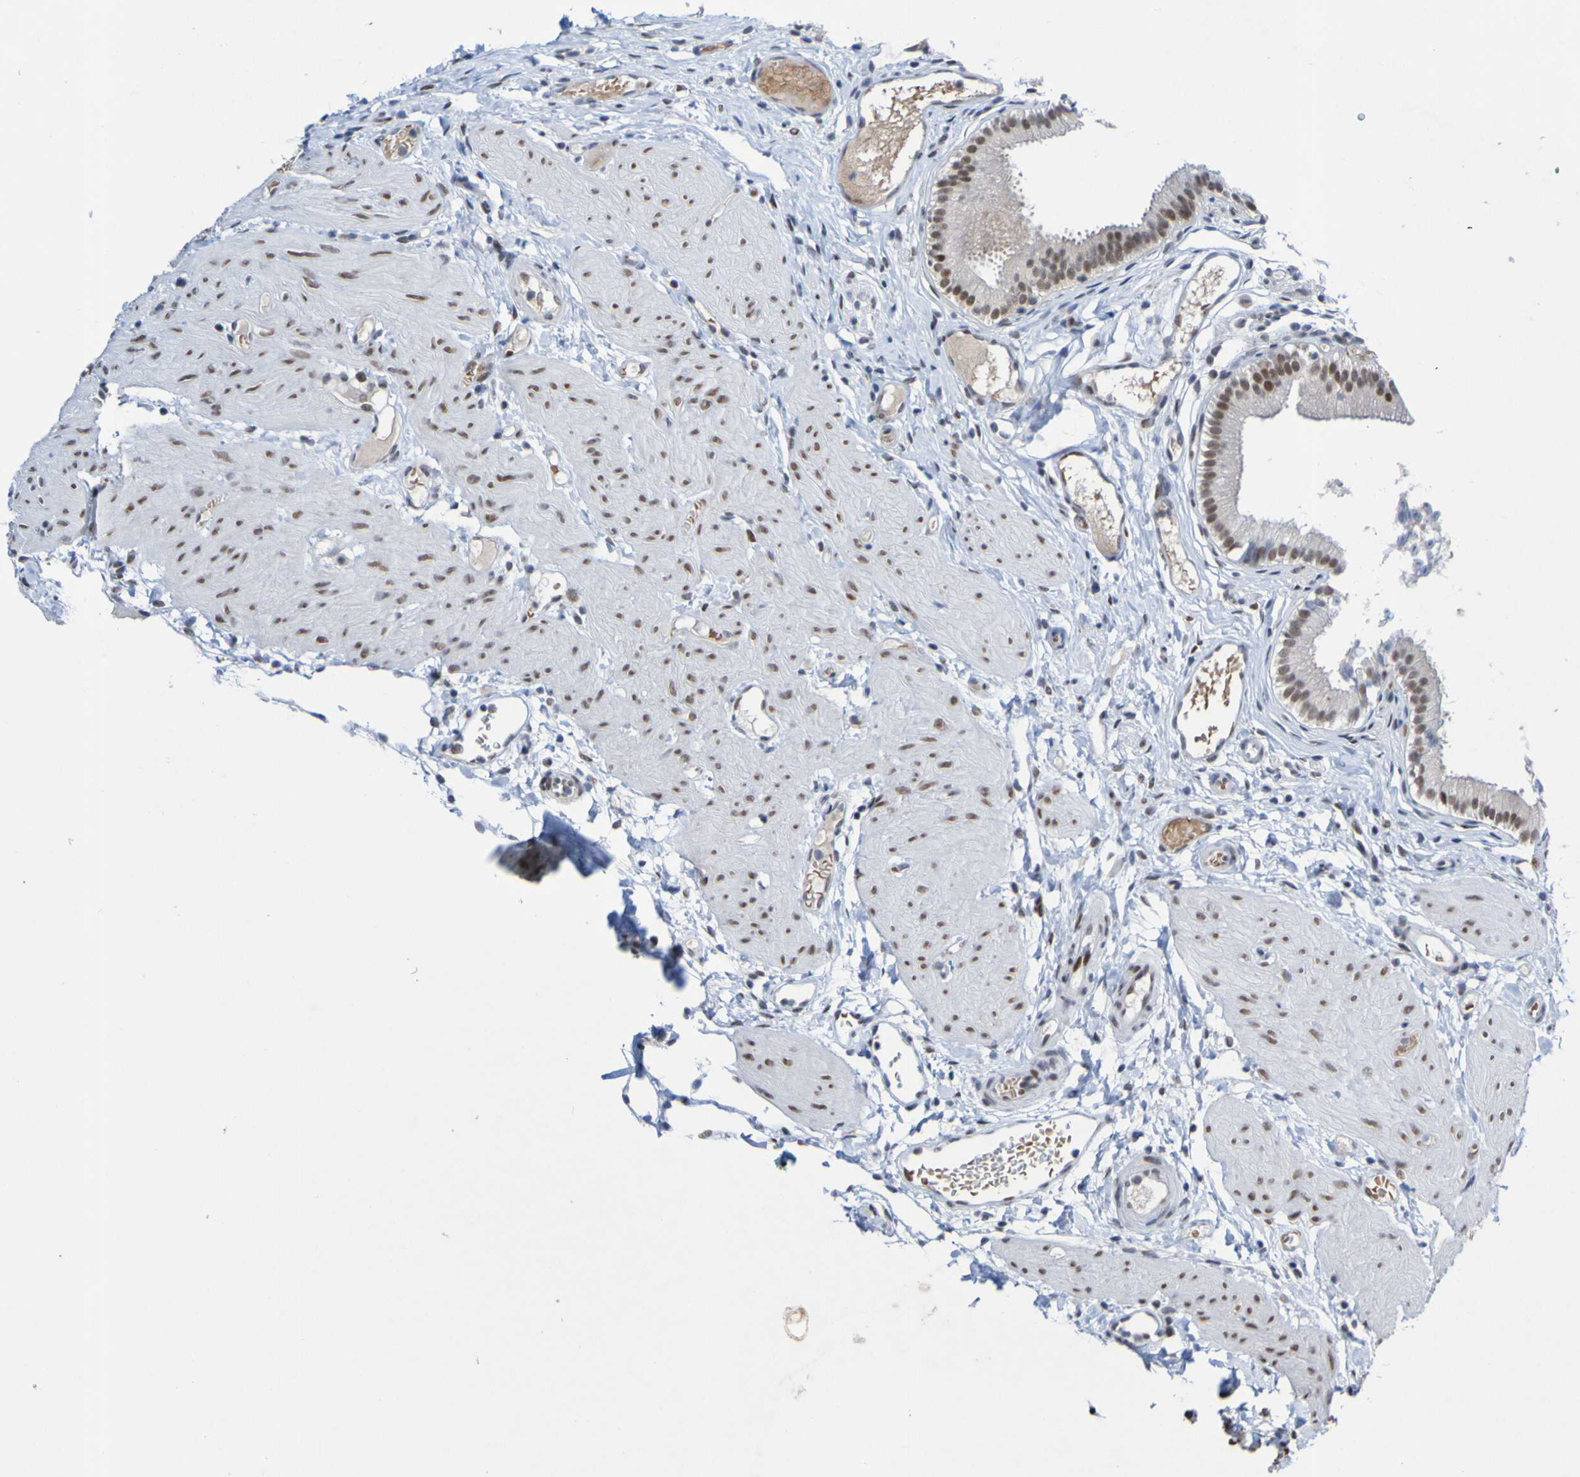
{"staining": {"intensity": "strong", "quantity": ">75%", "location": "nuclear"}, "tissue": "gallbladder", "cell_type": "Glandular cells", "image_type": "normal", "snomed": [{"axis": "morphology", "description": "Normal tissue, NOS"}, {"axis": "topography", "description": "Gallbladder"}], "caption": "Protein analysis of normal gallbladder reveals strong nuclear staining in about >75% of glandular cells.", "gene": "PCGF1", "patient": {"sex": "female", "age": 26}}